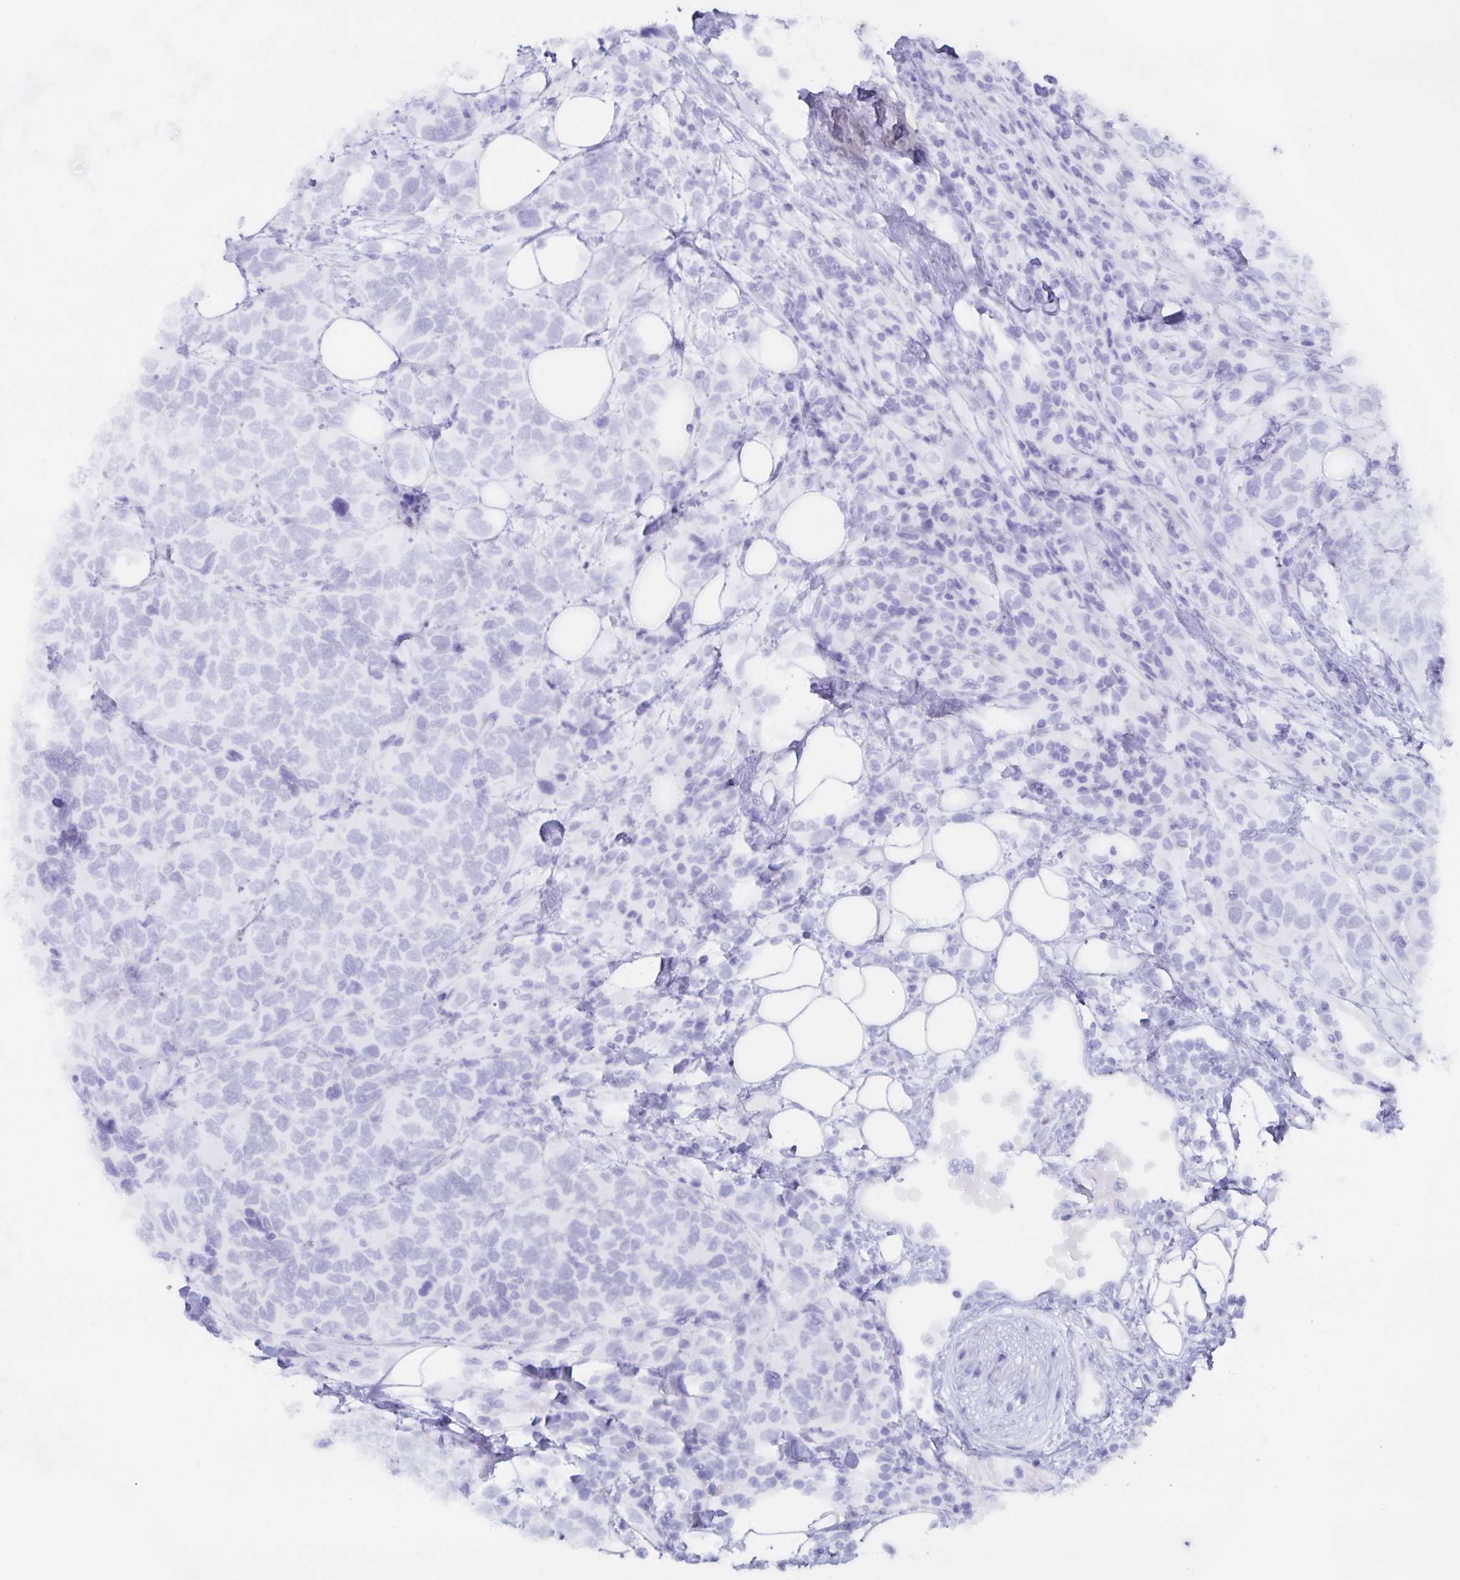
{"staining": {"intensity": "negative", "quantity": "none", "location": "none"}, "tissue": "urothelial cancer", "cell_type": "Tumor cells", "image_type": "cancer", "snomed": [{"axis": "morphology", "description": "Urothelial carcinoma, High grade"}, {"axis": "topography", "description": "Urinary bladder"}], "caption": "This histopathology image is of high-grade urothelial carcinoma stained with immunohistochemistry (IHC) to label a protein in brown with the nuclei are counter-stained blue. There is no staining in tumor cells.", "gene": "POU2F3", "patient": {"sex": "female", "age": 78}}